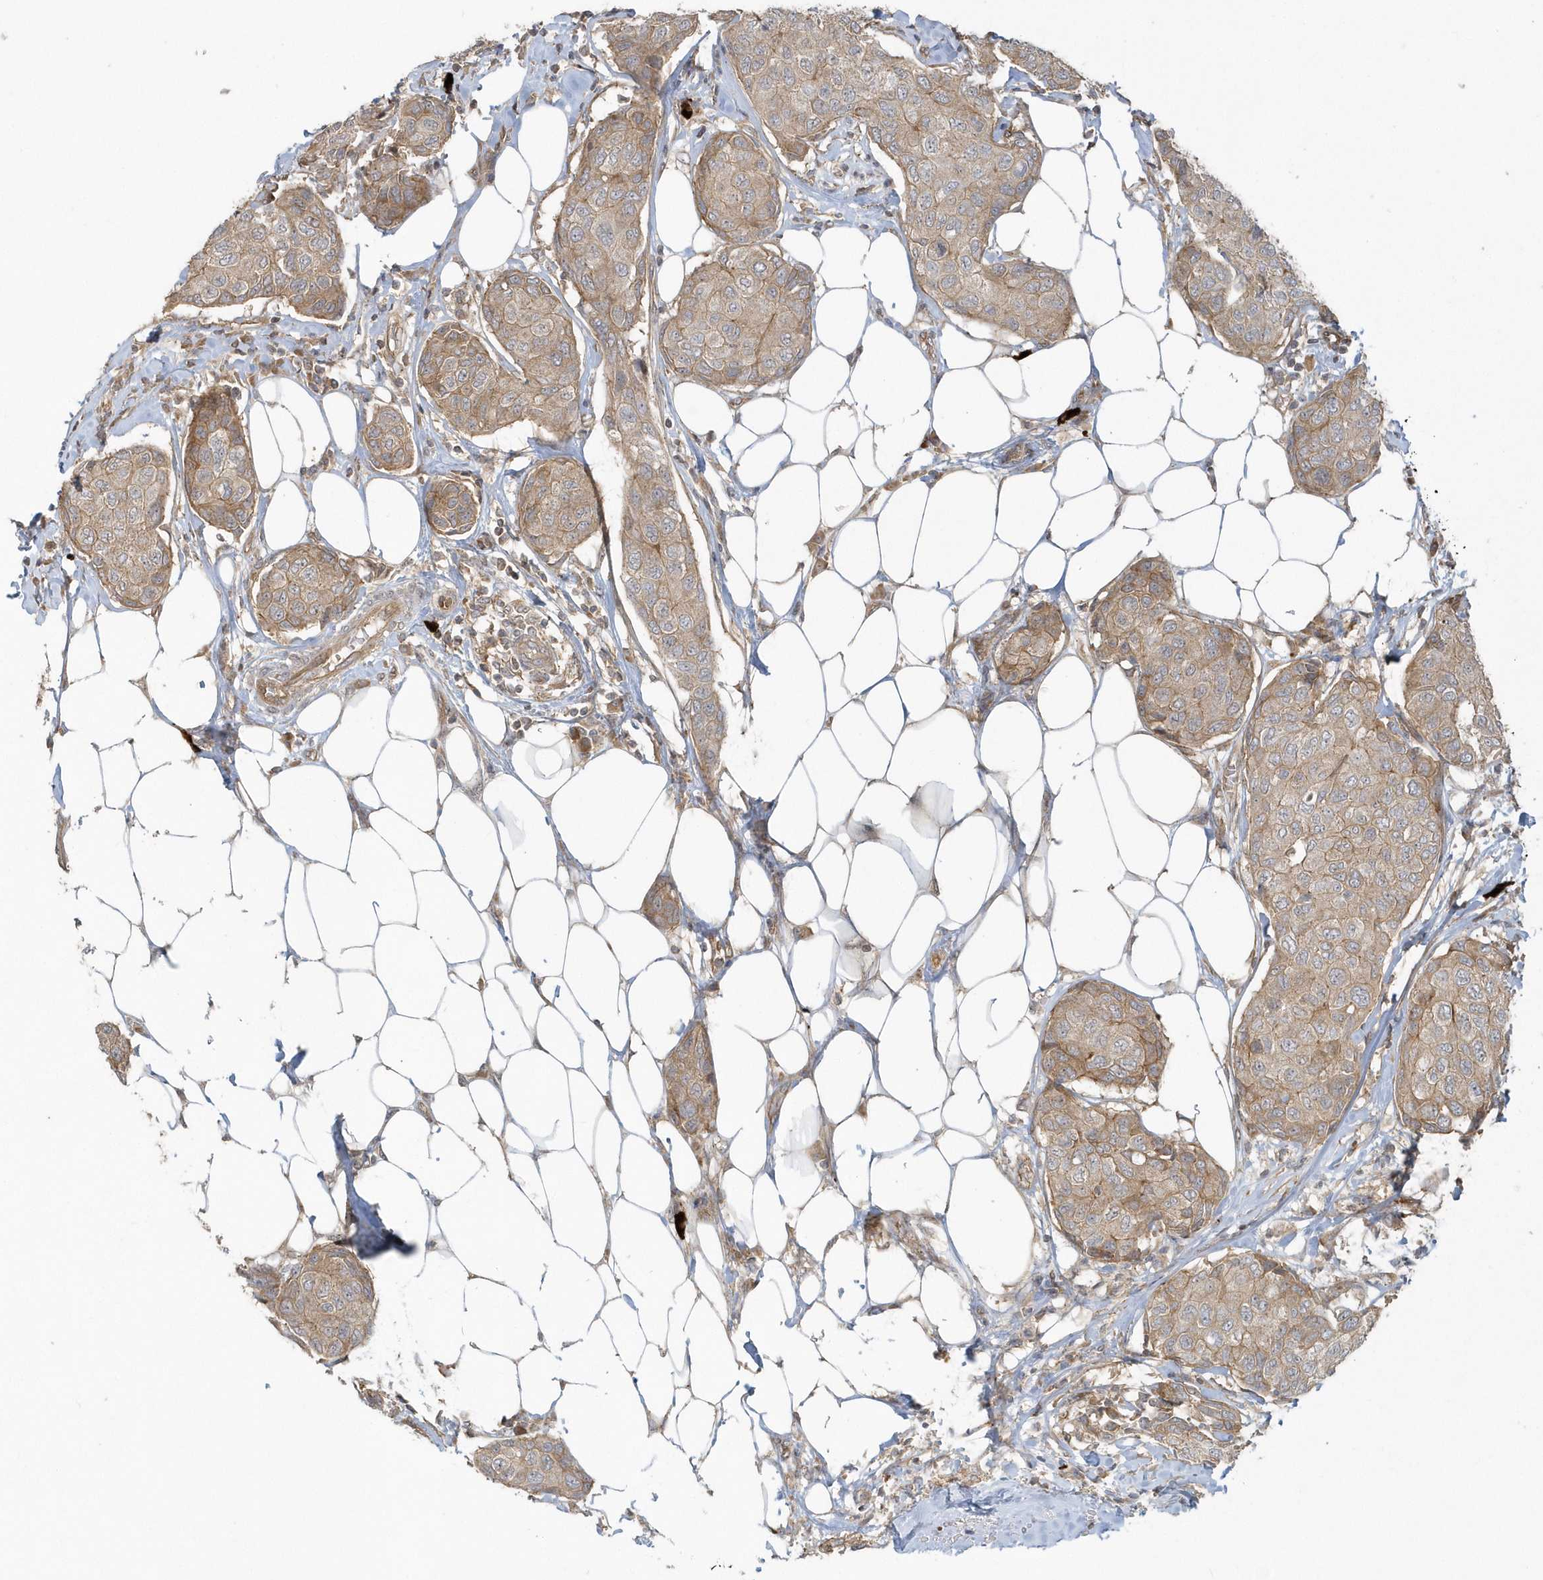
{"staining": {"intensity": "moderate", "quantity": ">75%", "location": "cytoplasmic/membranous"}, "tissue": "breast cancer", "cell_type": "Tumor cells", "image_type": "cancer", "snomed": [{"axis": "morphology", "description": "Duct carcinoma"}, {"axis": "topography", "description": "Breast"}], "caption": "About >75% of tumor cells in human breast cancer (invasive ductal carcinoma) demonstrate moderate cytoplasmic/membranous protein staining as visualized by brown immunohistochemical staining.", "gene": "STIM2", "patient": {"sex": "female", "age": 80}}